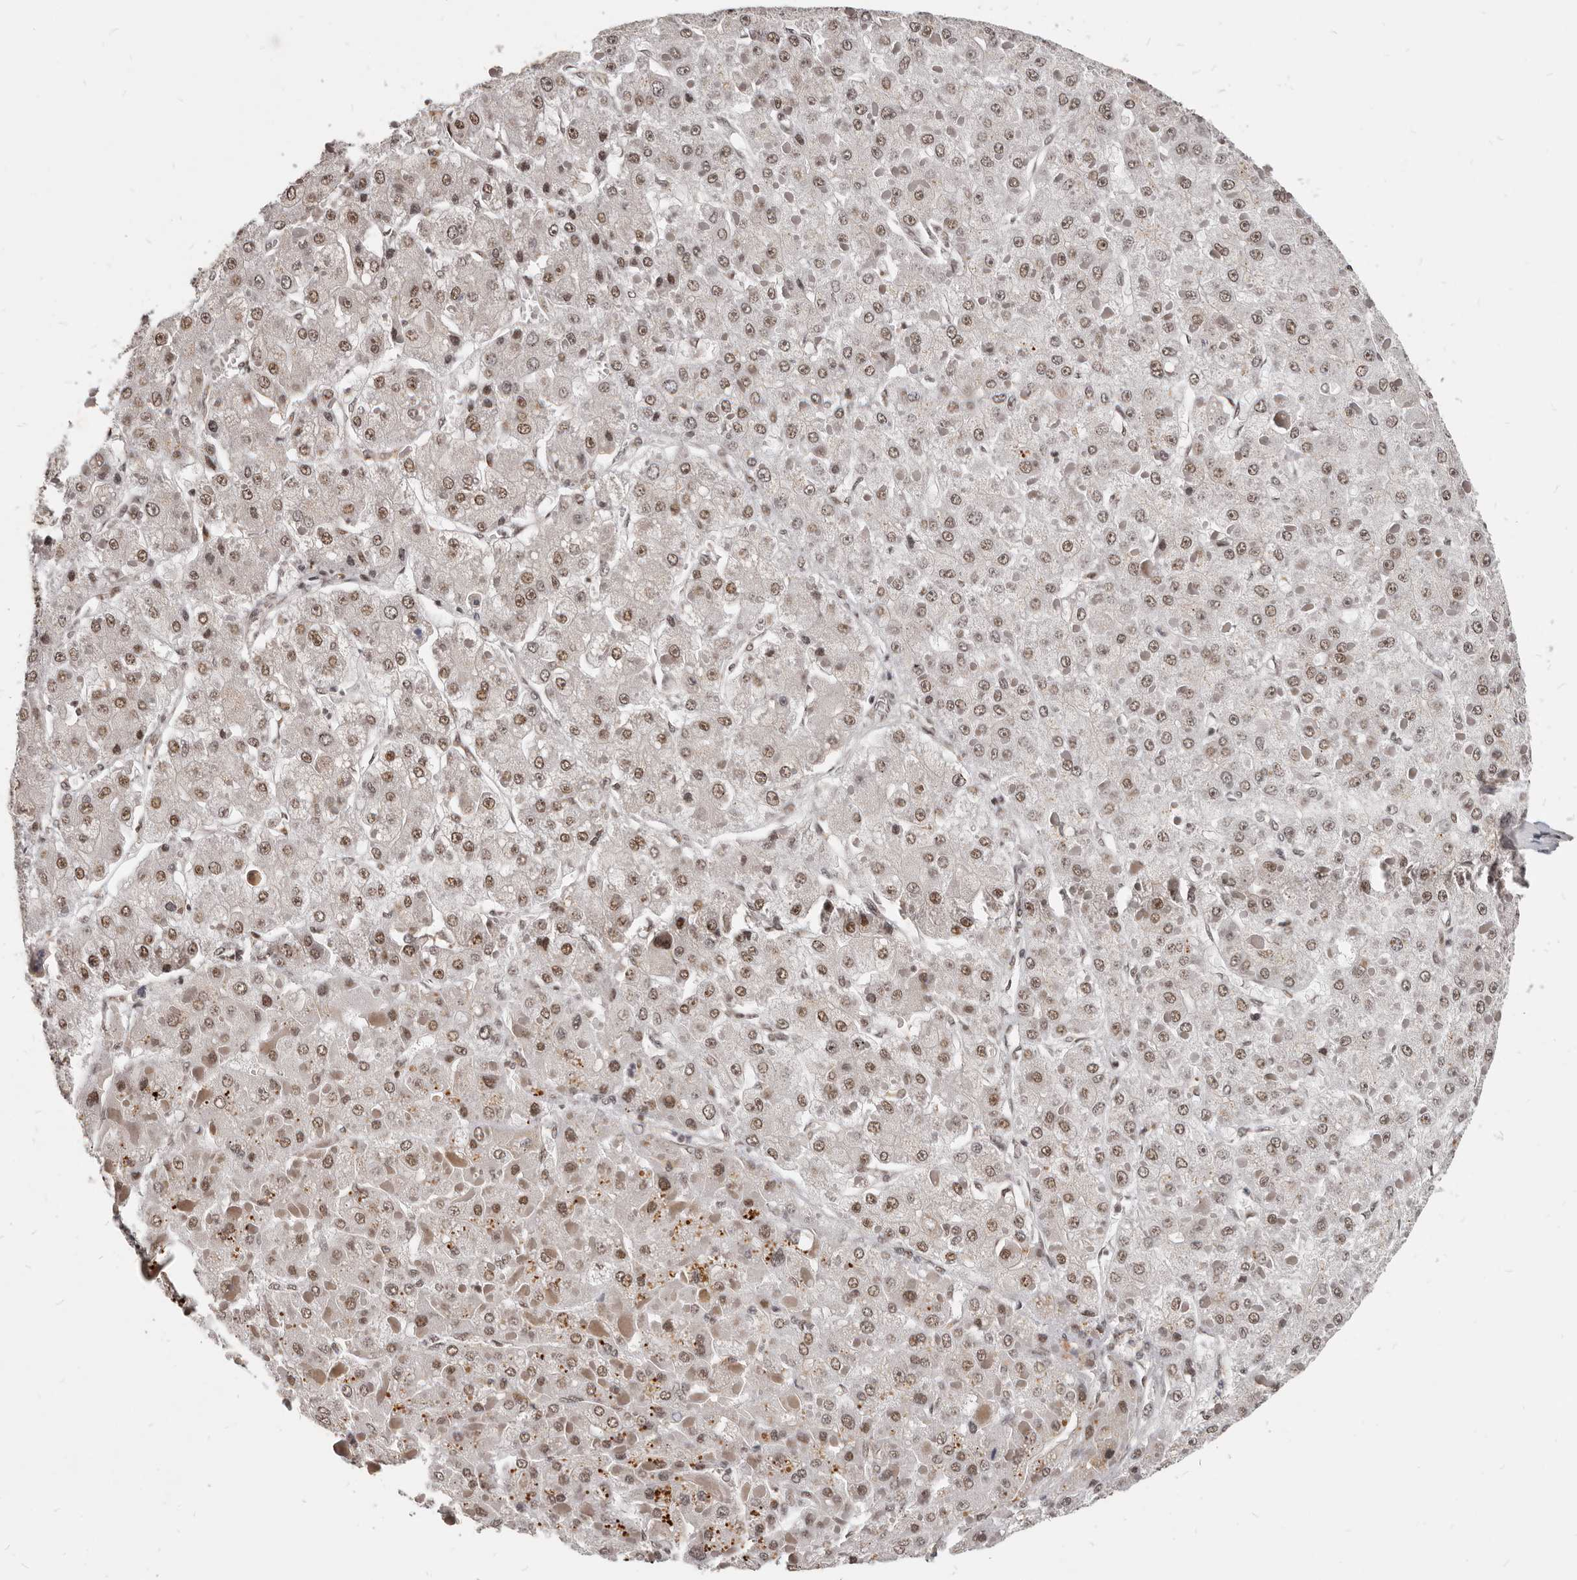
{"staining": {"intensity": "moderate", "quantity": ">75%", "location": "nuclear"}, "tissue": "liver cancer", "cell_type": "Tumor cells", "image_type": "cancer", "snomed": [{"axis": "morphology", "description": "Carcinoma, Hepatocellular, NOS"}, {"axis": "topography", "description": "Liver"}], "caption": "A micrograph showing moderate nuclear expression in about >75% of tumor cells in liver cancer (hepatocellular carcinoma), as visualized by brown immunohistochemical staining.", "gene": "ATF5", "patient": {"sex": "female", "age": 73}}